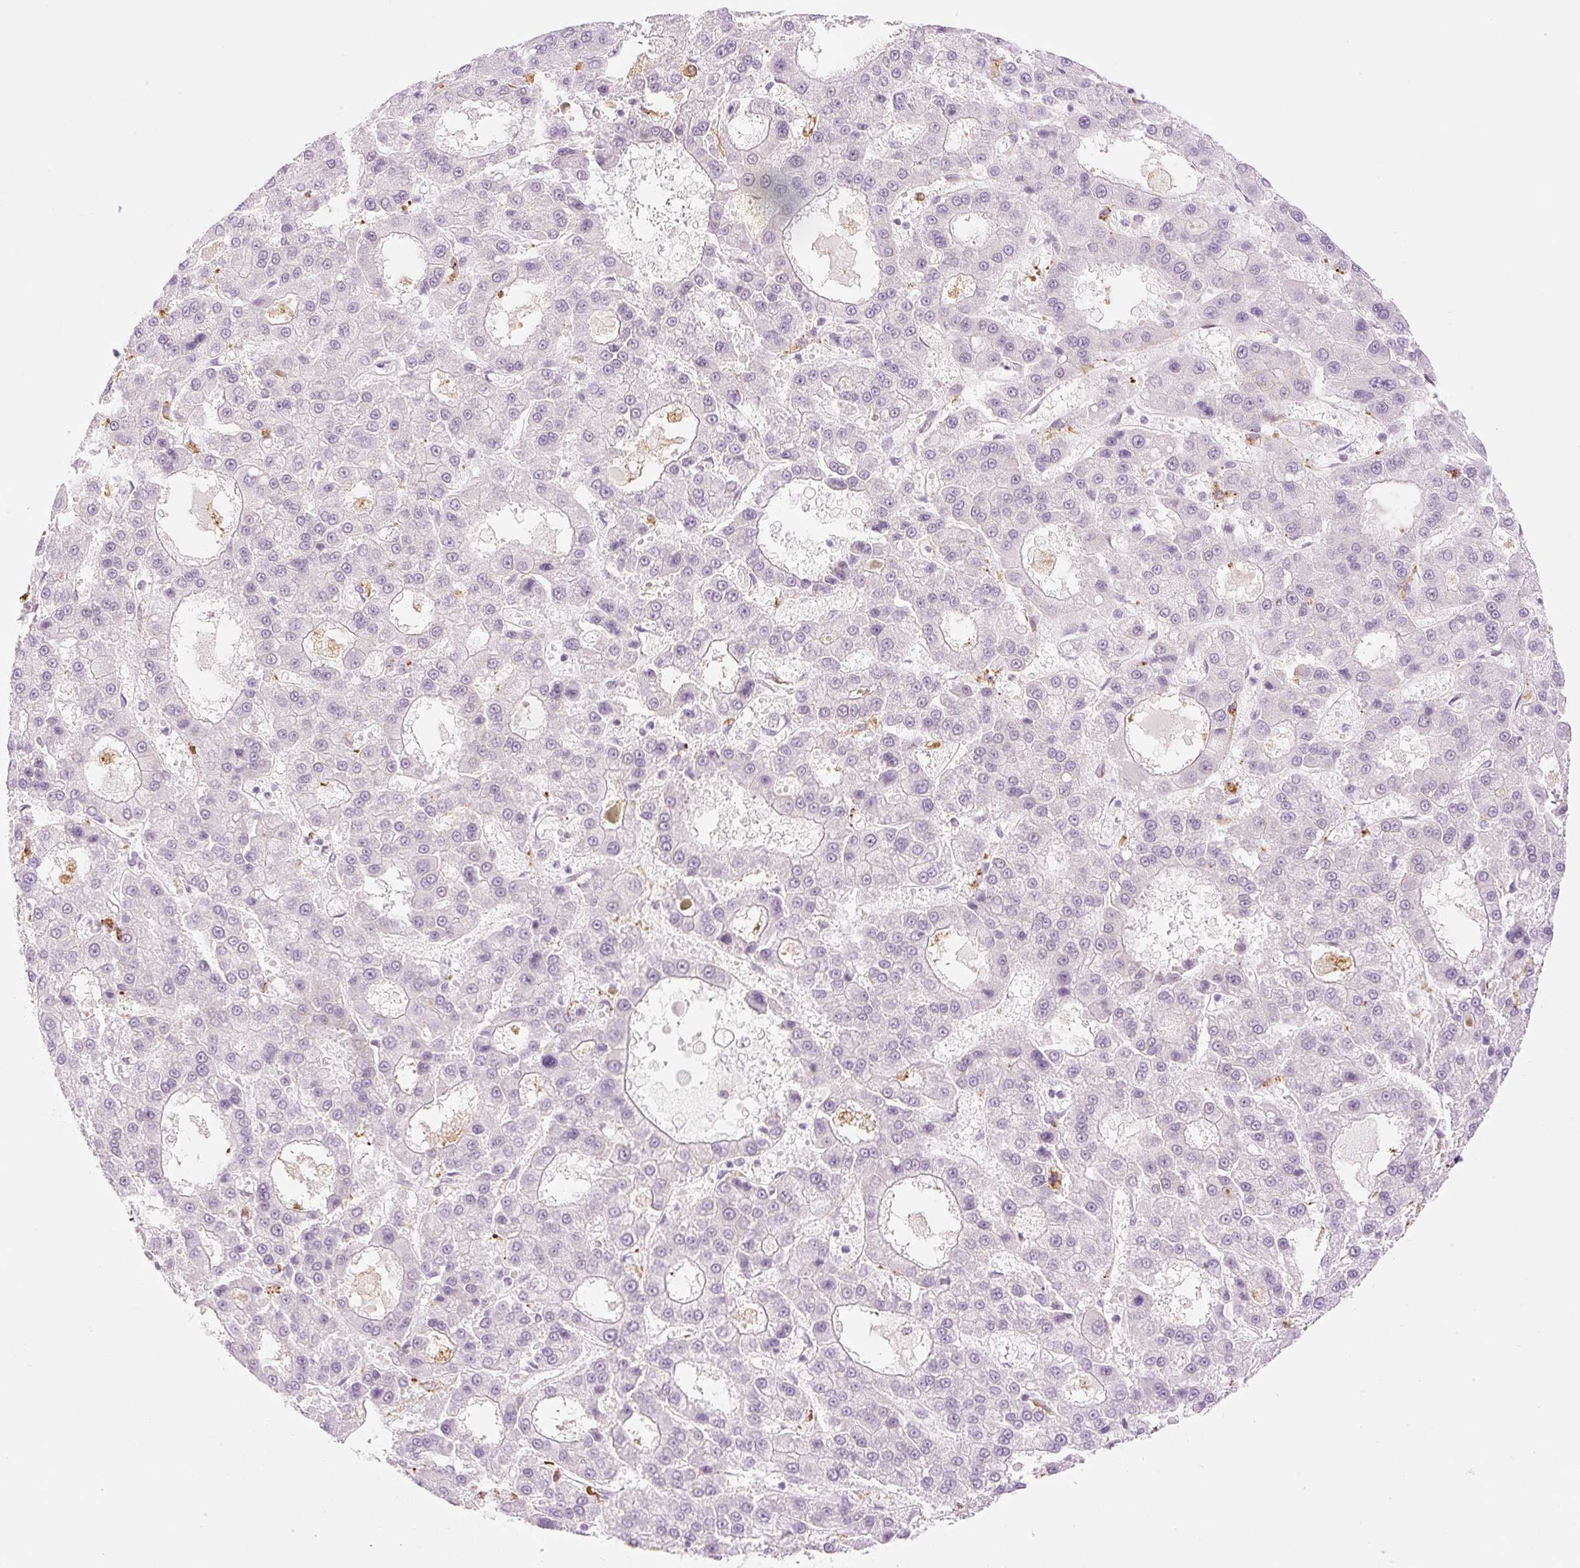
{"staining": {"intensity": "negative", "quantity": "none", "location": "none"}, "tissue": "liver cancer", "cell_type": "Tumor cells", "image_type": "cancer", "snomed": [{"axis": "morphology", "description": "Carcinoma, Hepatocellular, NOS"}, {"axis": "topography", "description": "Liver"}], "caption": "A high-resolution photomicrograph shows IHC staining of hepatocellular carcinoma (liver), which exhibits no significant expression in tumor cells.", "gene": "PALM3", "patient": {"sex": "male", "age": 70}}